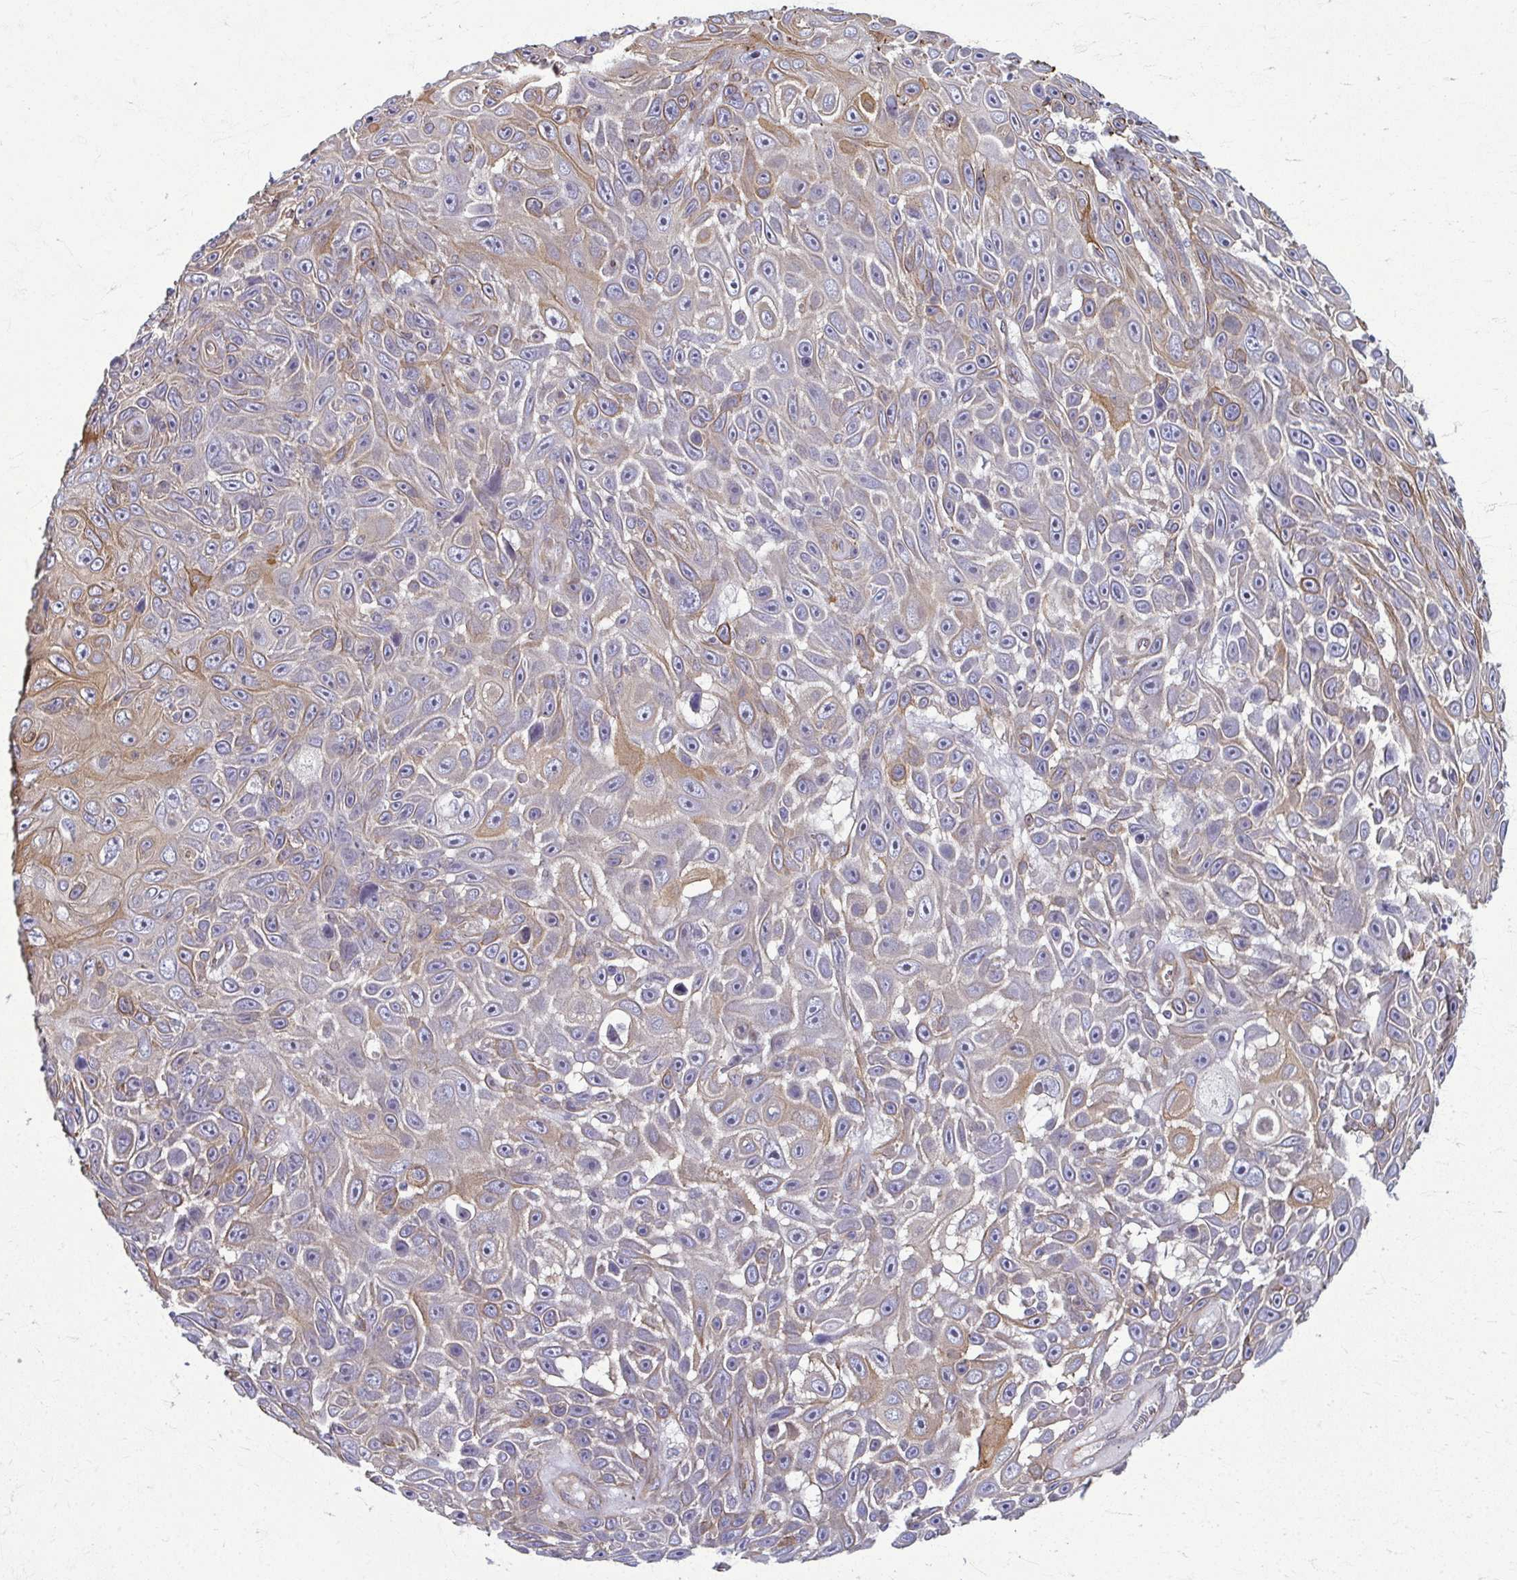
{"staining": {"intensity": "moderate", "quantity": "25%-75%", "location": "cytoplasmic/membranous"}, "tissue": "skin cancer", "cell_type": "Tumor cells", "image_type": "cancer", "snomed": [{"axis": "morphology", "description": "Squamous cell carcinoma, NOS"}, {"axis": "topography", "description": "Skin"}], "caption": "The immunohistochemical stain shows moderate cytoplasmic/membranous positivity in tumor cells of squamous cell carcinoma (skin) tissue.", "gene": "EID2B", "patient": {"sex": "male", "age": 82}}